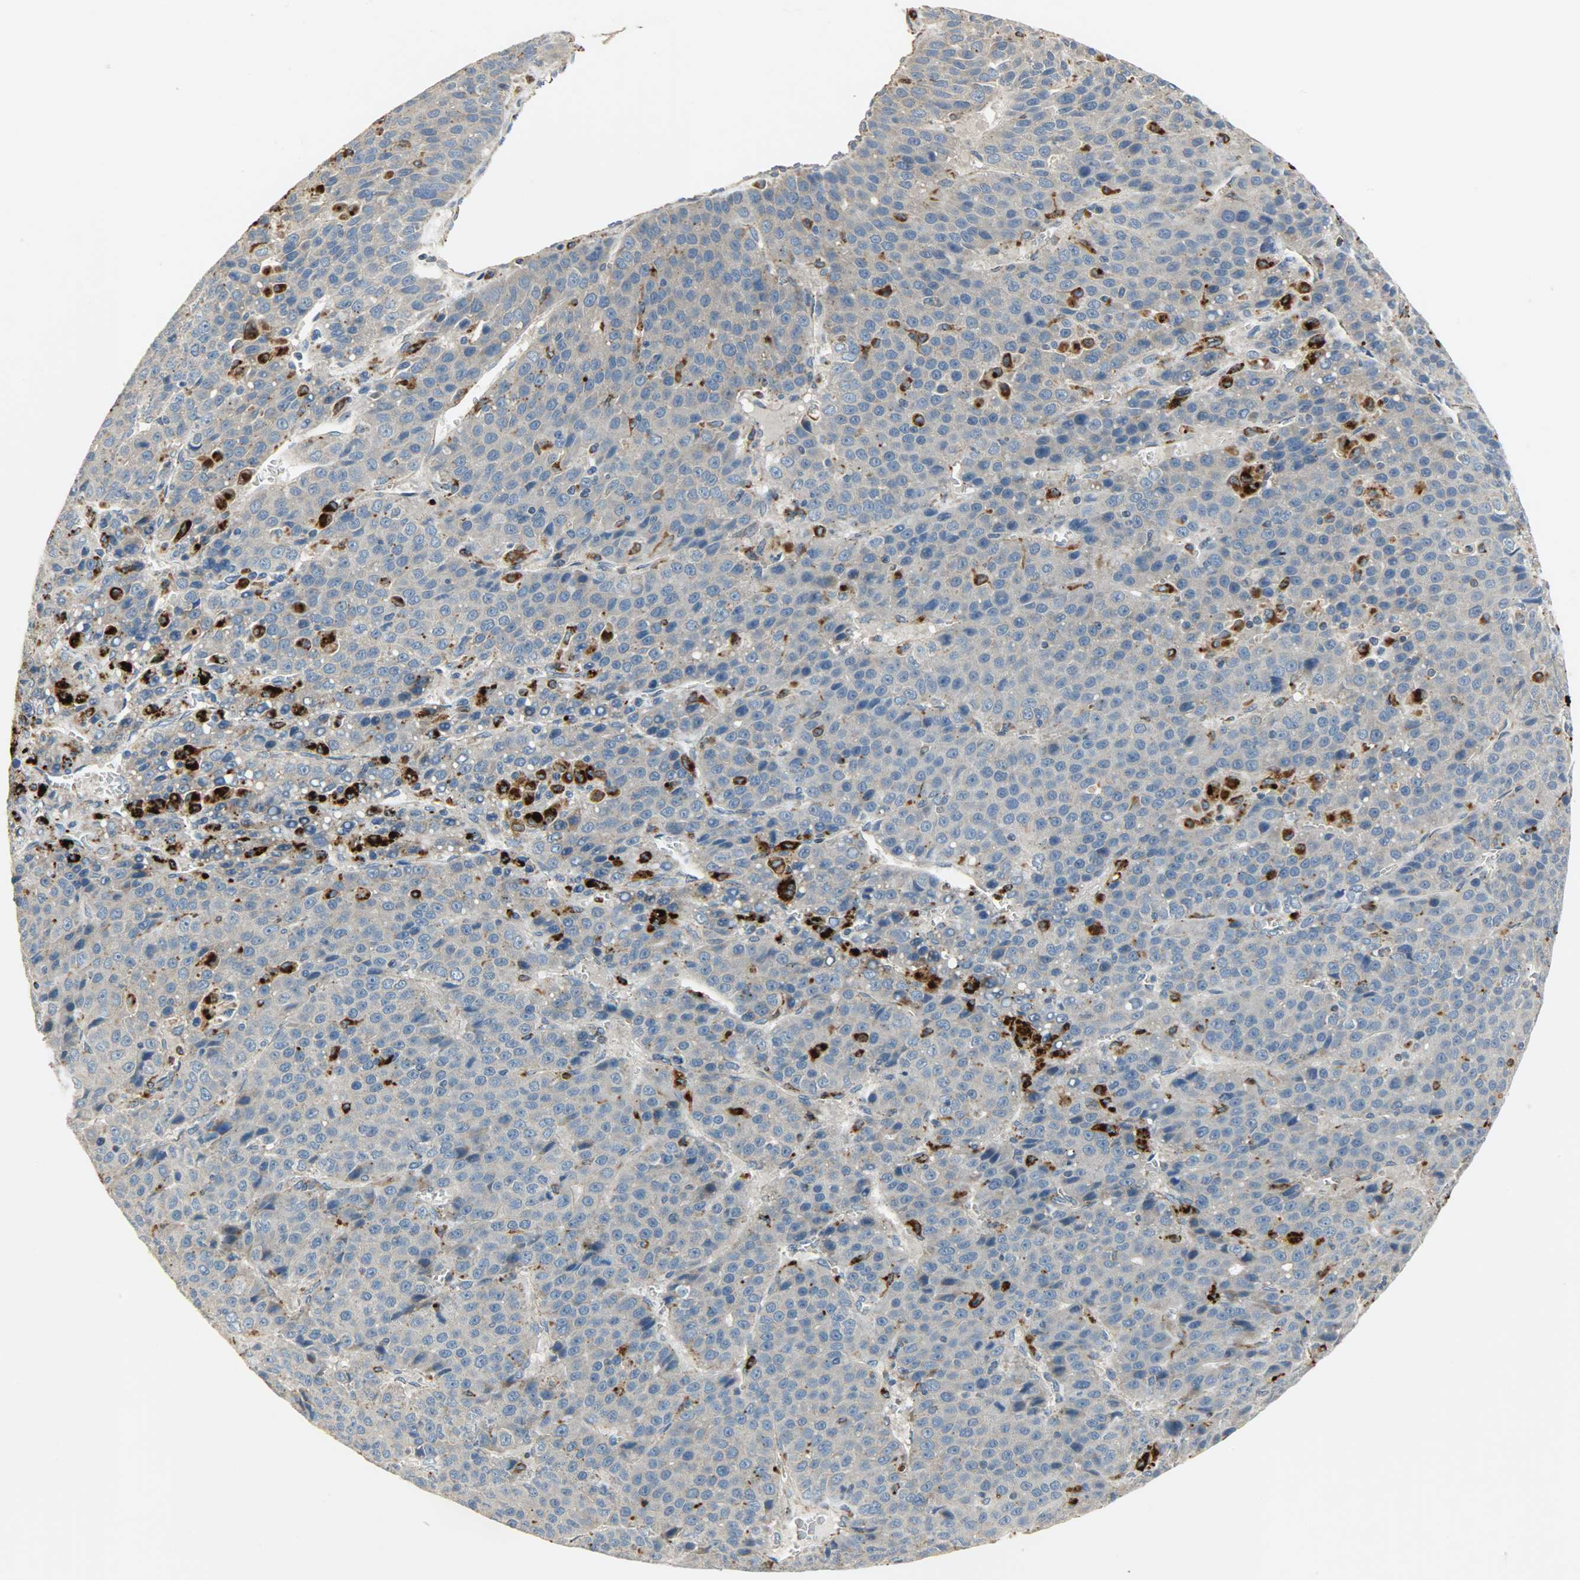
{"staining": {"intensity": "weak", "quantity": ">75%", "location": "cytoplasmic/membranous"}, "tissue": "liver cancer", "cell_type": "Tumor cells", "image_type": "cancer", "snomed": [{"axis": "morphology", "description": "Carcinoma, Hepatocellular, NOS"}, {"axis": "topography", "description": "Liver"}], "caption": "Weak cytoplasmic/membranous expression for a protein is identified in about >75% of tumor cells of liver cancer (hepatocellular carcinoma) using immunohistochemistry (IHC).", "gene": "ASAH1", "patient": {"sex": "female", "age": 53}}